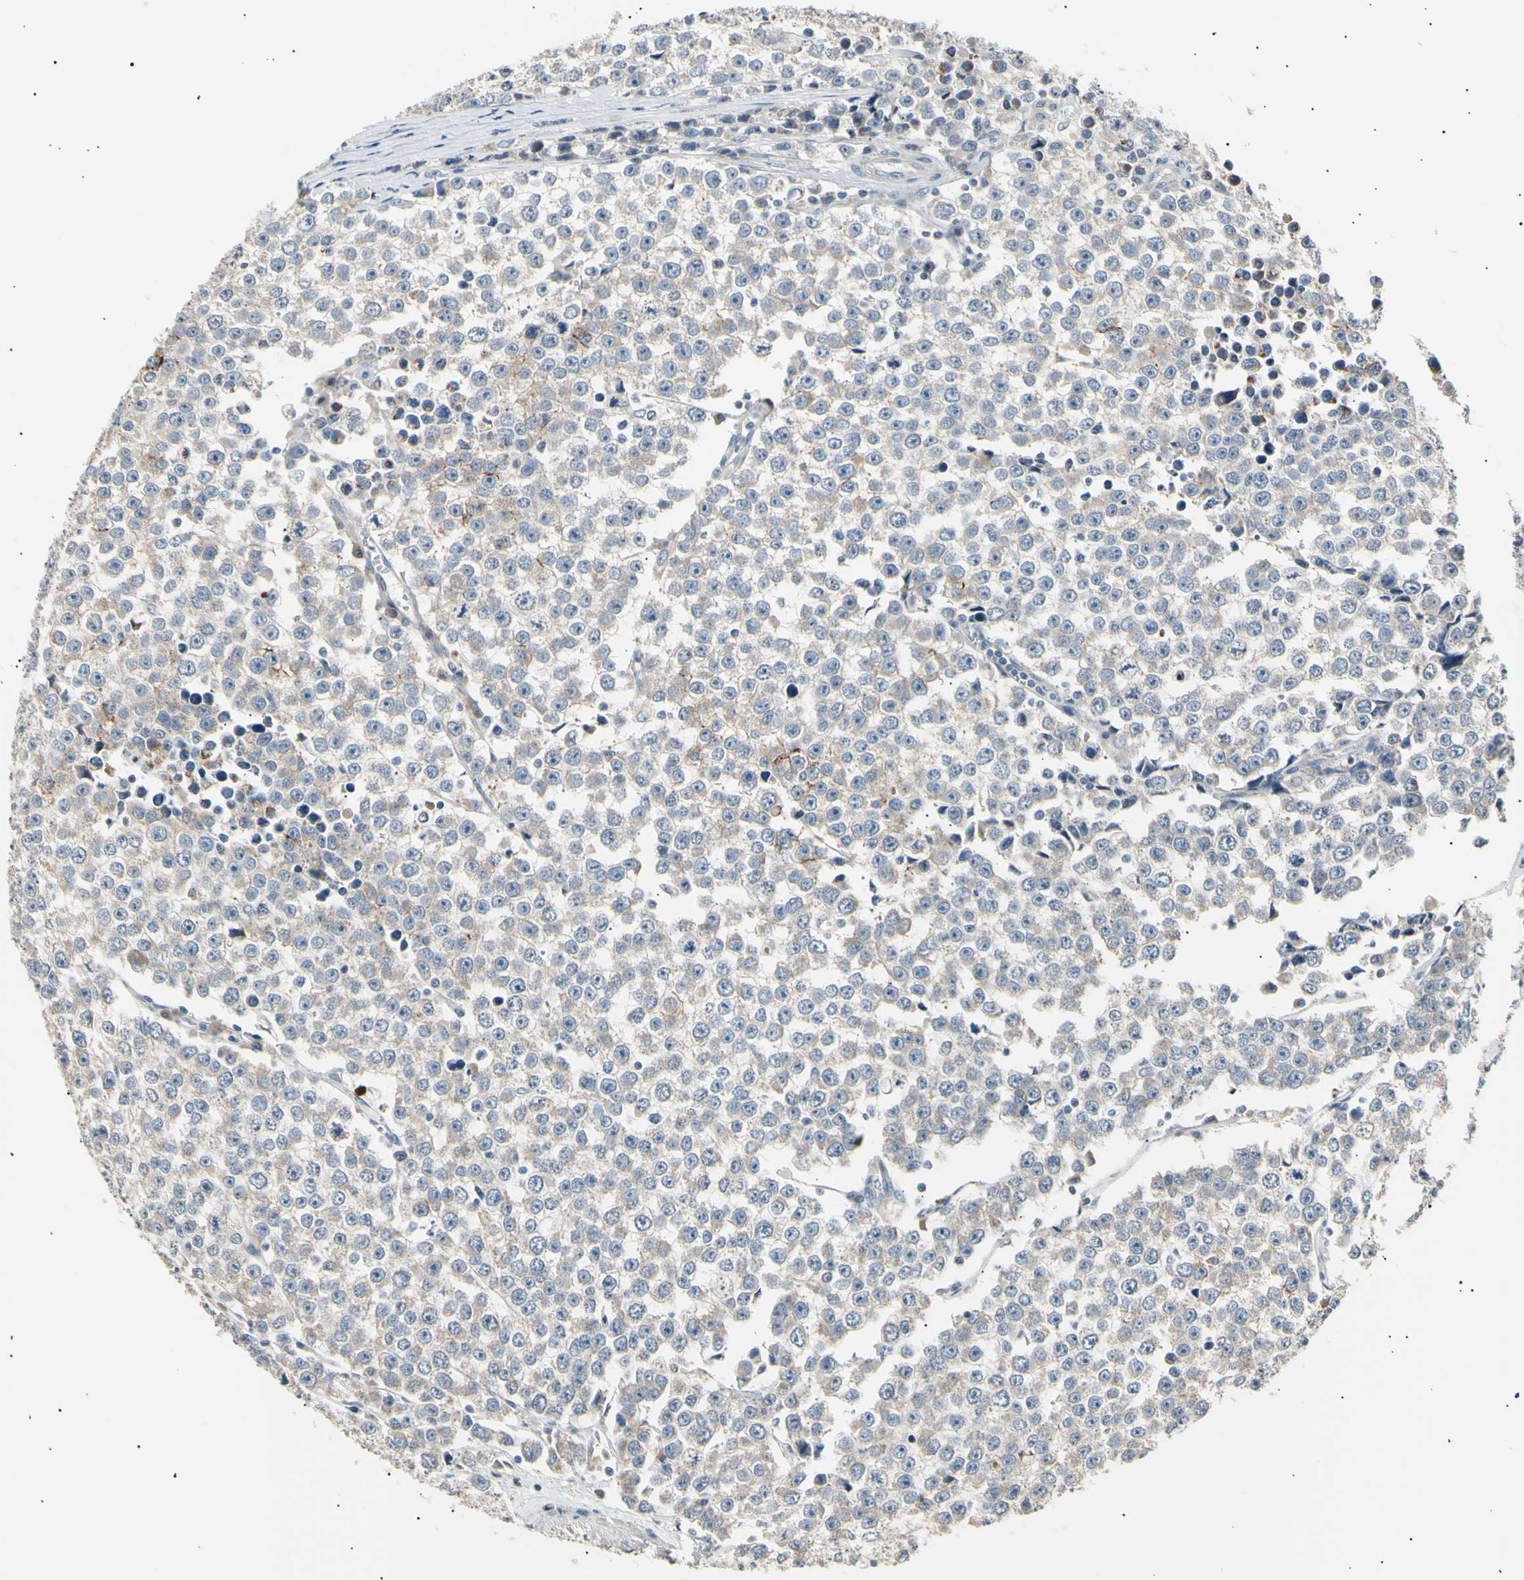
{"staining": {"intensity": "weak", "quantity": ">75%", "location": "cytoplasmic/membranous"}, "tissue": "testis cancer", "cell_type": "Tumor cells", "image_type": "cancer", "snomed": [{"axis": "morphology", "description": "Seminoma, NOS"}, {"axis": "morphology", "description": "Carcinoma, Embryonal, NOS"}, {"axis": "topography", "description": "Testis"}], "caption": "Protein expression analysis of human testis embryonal carcinoma reveals weak cytoplasmic/membranous positivity in about >75% of tumor cells. Using DAB (3,3'-diaminobenzidine) (brown) and hematoxylin (blue) stains, captured at high magnification using brightfield microscopy.", "gene": "ITGA6", "patient": {"sex": "male", "age": 52}}